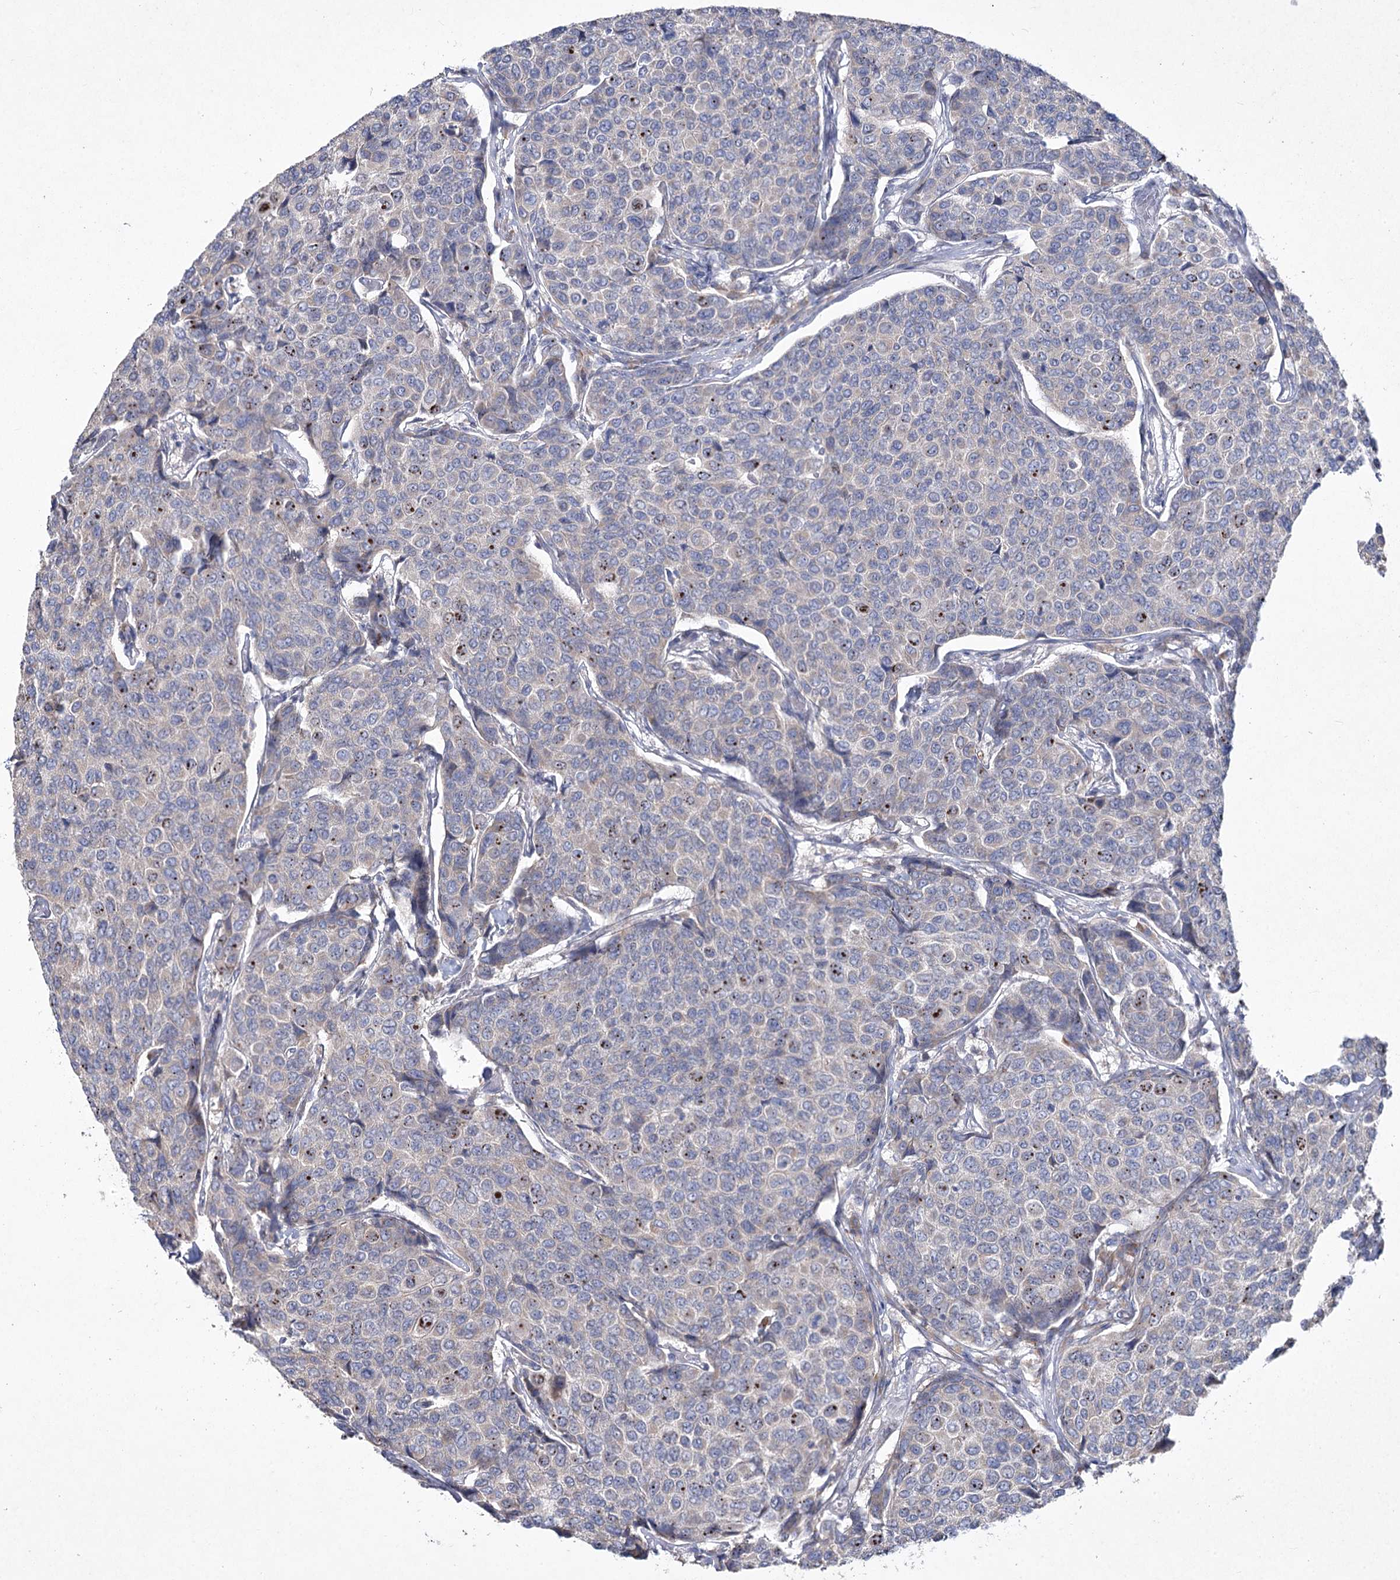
{"staining": {"intensity": "negative", "quantity": "none", "location": "none"}, "tissue": "breast cancer", "cell_type": "Tumor cells", "image_type": "cancer", "snomed": [{"axis": "morphology", "description": "Duct carcinoma"}, {"axis": "topography", "description": "Breast"}], "caption": "Immunohistochemistry (IHC) image of neoplastic tissue: breast cancer stained with DAB displays no significant protein positivity in tumor cells.", "gene": "NIPAL4", "patient": {"sex": "female", "age": 55}}